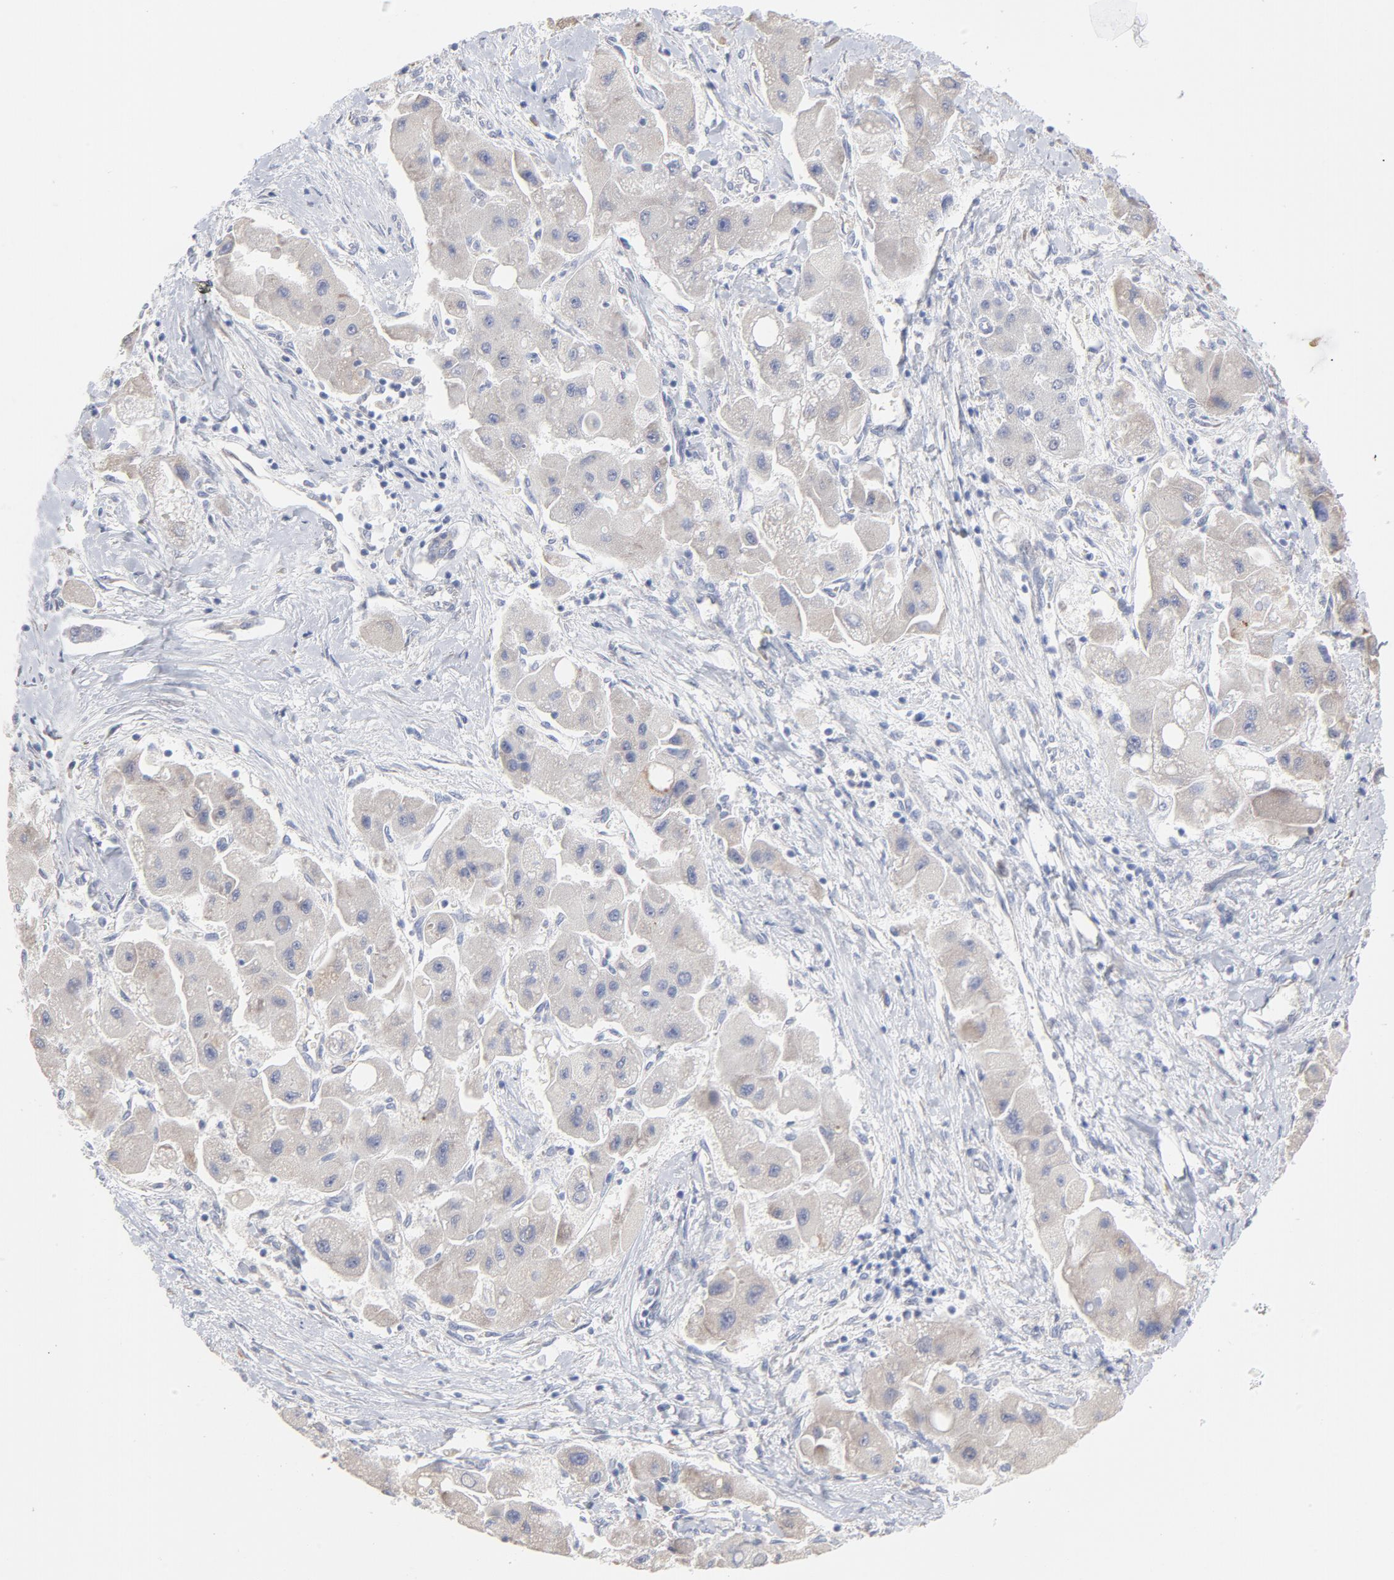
{"staining": {"intensity": "weak", "quantity": ">75%", "location": "cytoplasmic/membranous"}, "tissue": "liver cancer", "cell_type": "Tumor cells", "image_type": "cancer", "snomed": [{"axis": "morphology", "description": "Carcinoma, Hepatocellular, NOS"}, {"axis": "topography", "description": "Liver"}], "caption": "Hepatocellular carcinoma (liver) tissue displays weak cytoplasmic/membranous positivity in about >75% of tumor cells", "gene": "CPE", "patient": {"sex": "male", "age": 24}}